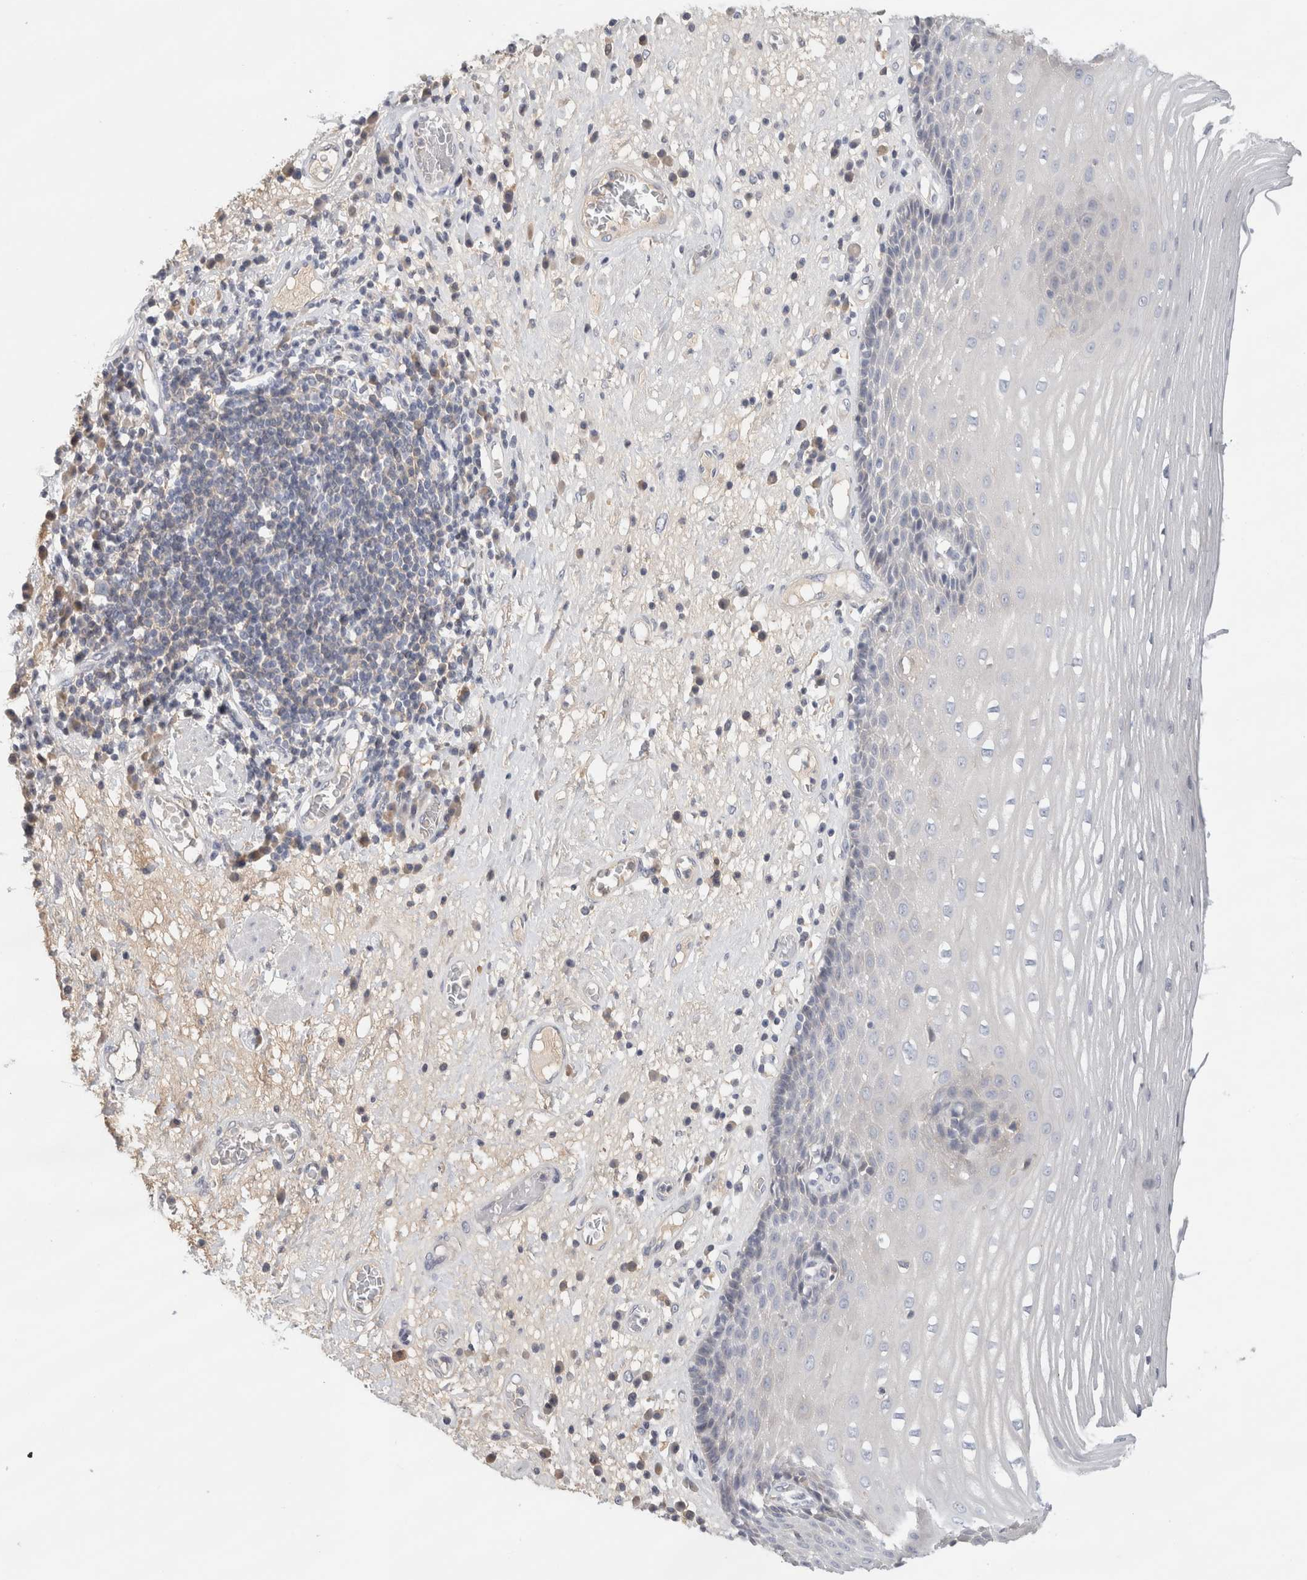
{"staining": {"intensity": "negative", "quantity": "none", "location": "none"}, "tissue": "esophagus", "cell_type": "Squamous epithelial cells", "image_type": "normal", "snomed": [{"axis": "morphology", "description": "Normal tissue, NOS"}, {"axis": "morphology", "description": "Adenocarcinoma, NOS"}, {"axis": "topography", "description": "Esophagus"}], "caption": "The IHC image has no significant expression in squamous epithelial cells of esophagus.", "gene": "STK31", "patient": {"sex": "male", "age": 62}}